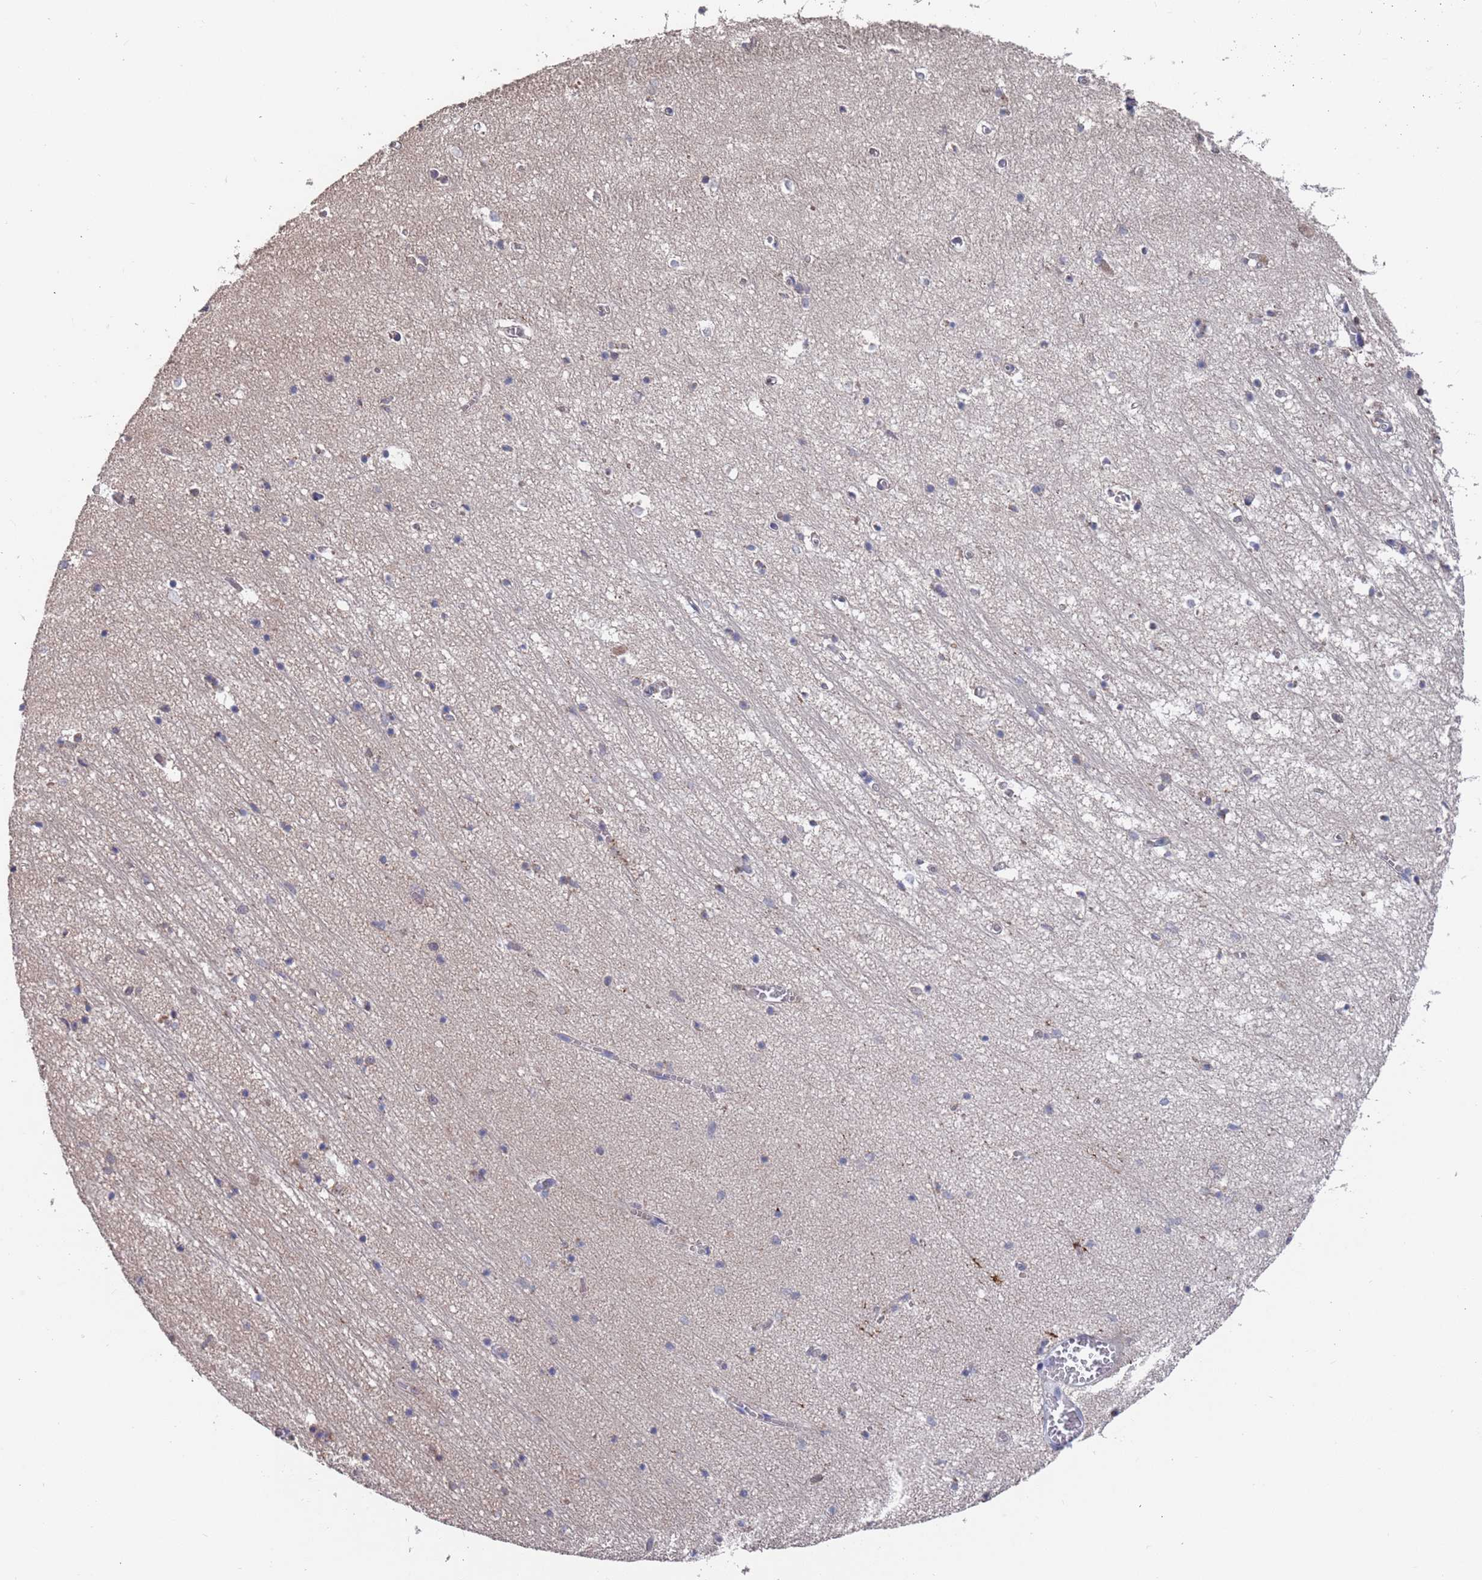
{"staining": {"intensity": "weak", "quantity": "<25%", "location": "cytoplasmic/membranous"}, "tissue": "hippocampus", "cell_type": "Glial cells", "image_type": "normal", "snomed": [{"axis": "morphology", "description": "Normal tissue, NOS"}, {"axis": "topography", "description": "Hippocampus"}], "caption": "Immunohistochemistry (IHC) micrograph of benign hippocampus: human hippocampus stained with DAB (3,3'-diaminobenzidine) exhibits no significant protein positivity in glial cells.", "gene": "SDHAF3", "patient": {"sex": "female", "age": 64}}